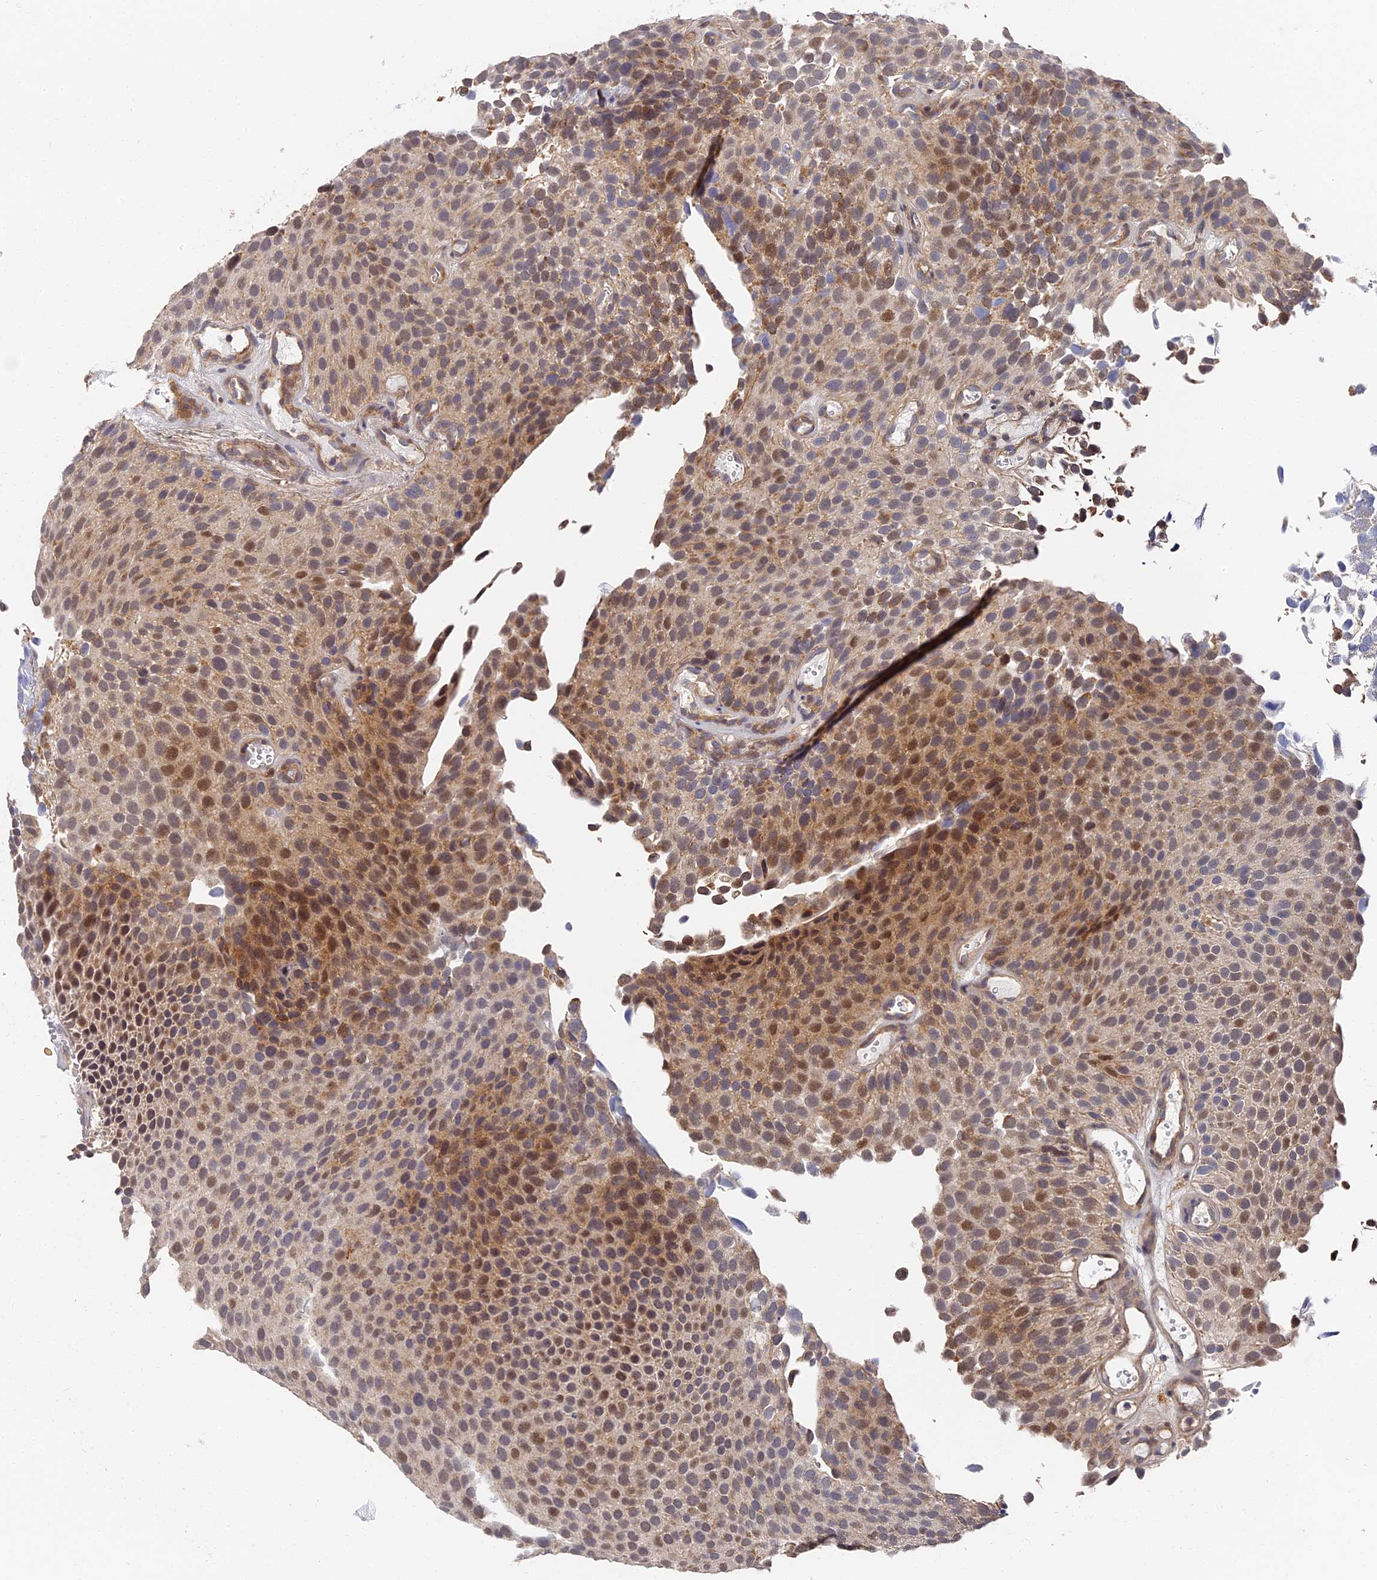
{"staining": {"intensity": "moderate", "quantity": "25%-75%", "location": "cytoplasmic/membranous,nuclear"}, "tissue": "urothelial cancer", "cell_type": "Tumor cells", "image_type": "cancer", "snomed": [{"axis": "morphology", "description": "Urothelial carcinoma, Low grade"}, {"axis": "topography", "description": "Urinary bladder"}], "caption": "DAB (3,3'-diaminobenzidine) immunohistochemical staining of human urothelial cancer shows moderate cytoplasmic/membranous and nuclear protein positivity in approximately 25%-75% of tumor cells.", "gene": "CCDC113", "patient": {"sex": "male", "age": 89}}